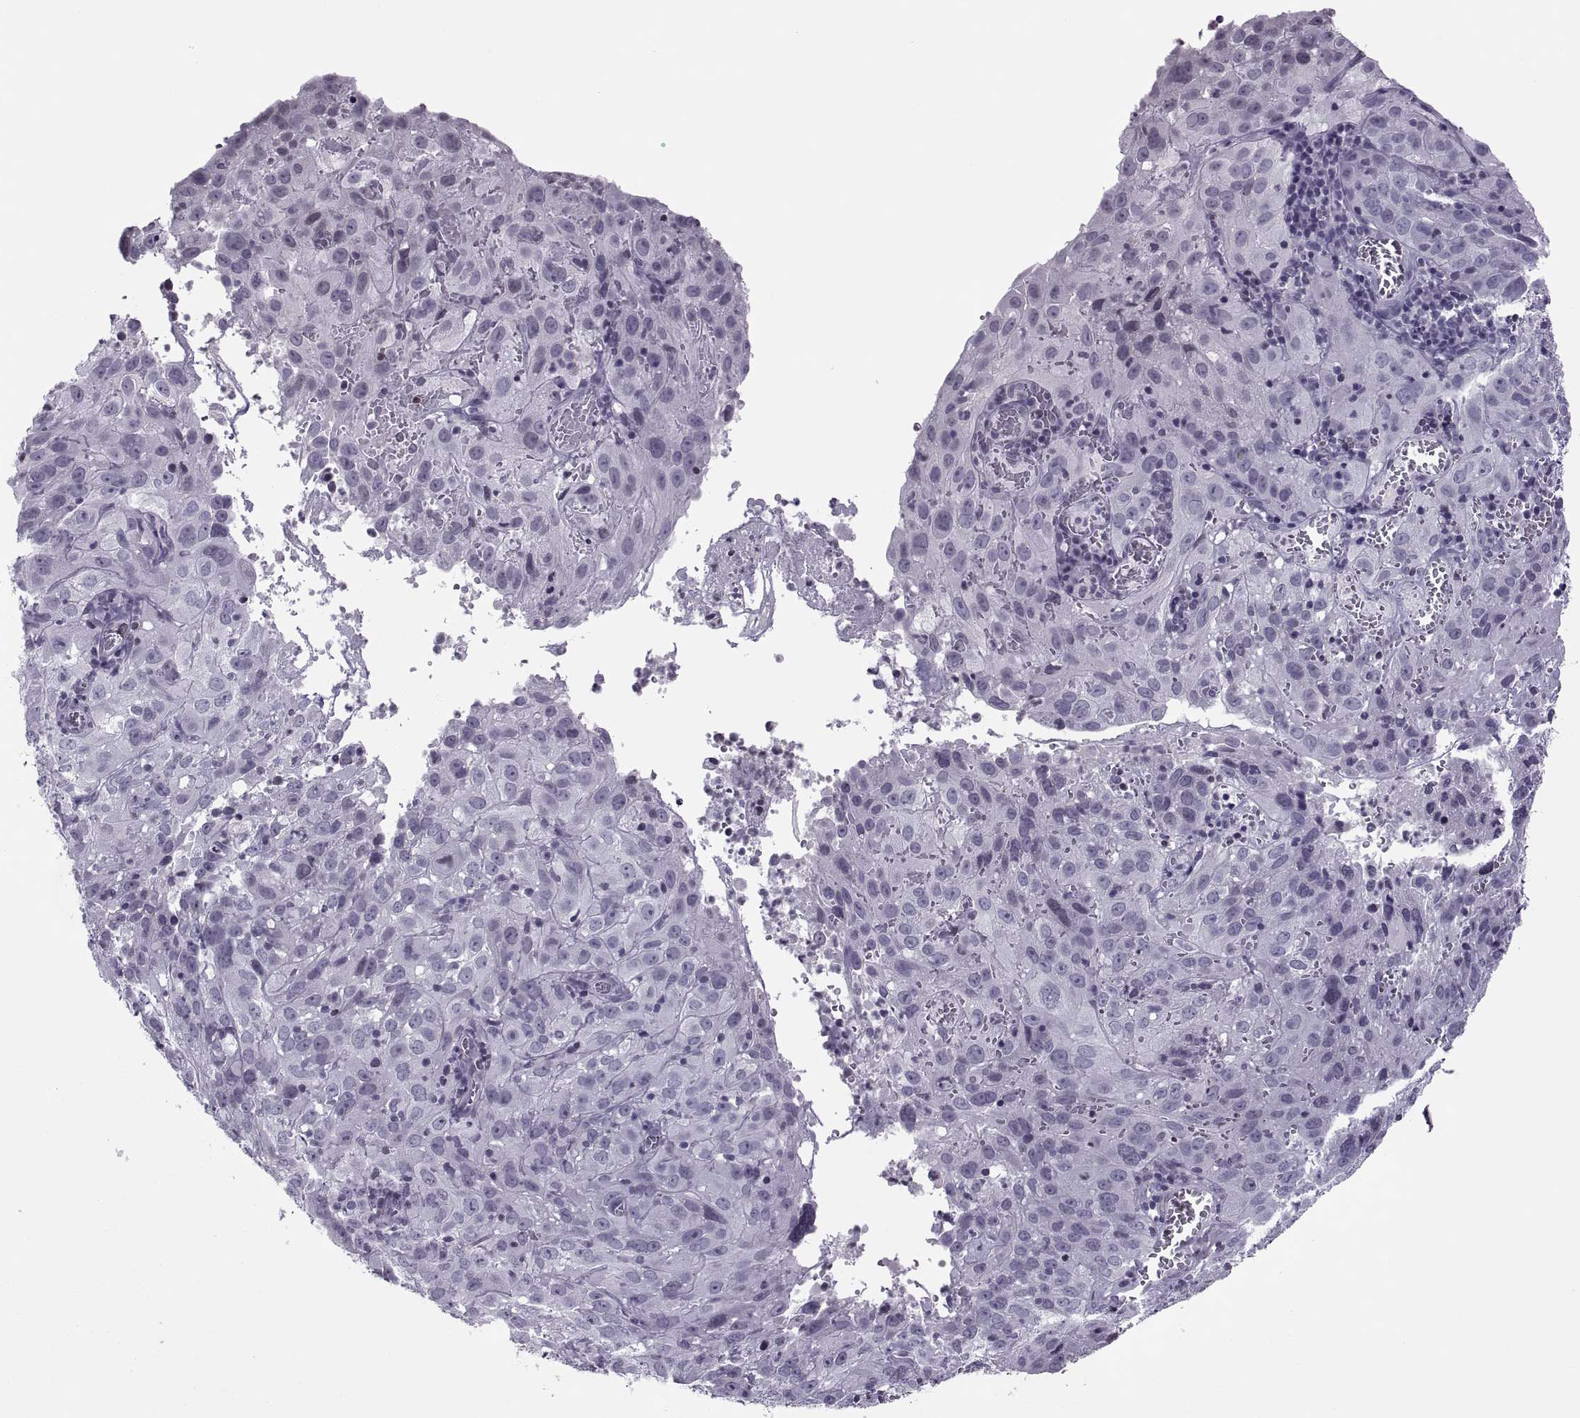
{"staining": {"intensity": "negative", "quantity": "none", "location": "none"}, "tissue": "cervical cancer", "cell_type": "Tumor cells", "image_type": "cancer", "snomed": [{"axis": "morphology", "description": "Squamous cell carcinoma, NOS"}, {"axis": "topography", "description": "Cervix"}], "caption": "Tumor cells show no significant positivity in cervical cancer. (DAB immunohistochemistry with hematoxylin counter stain).", "gene": "H1-8", "patient": {"sex": "female", "age": 32}}